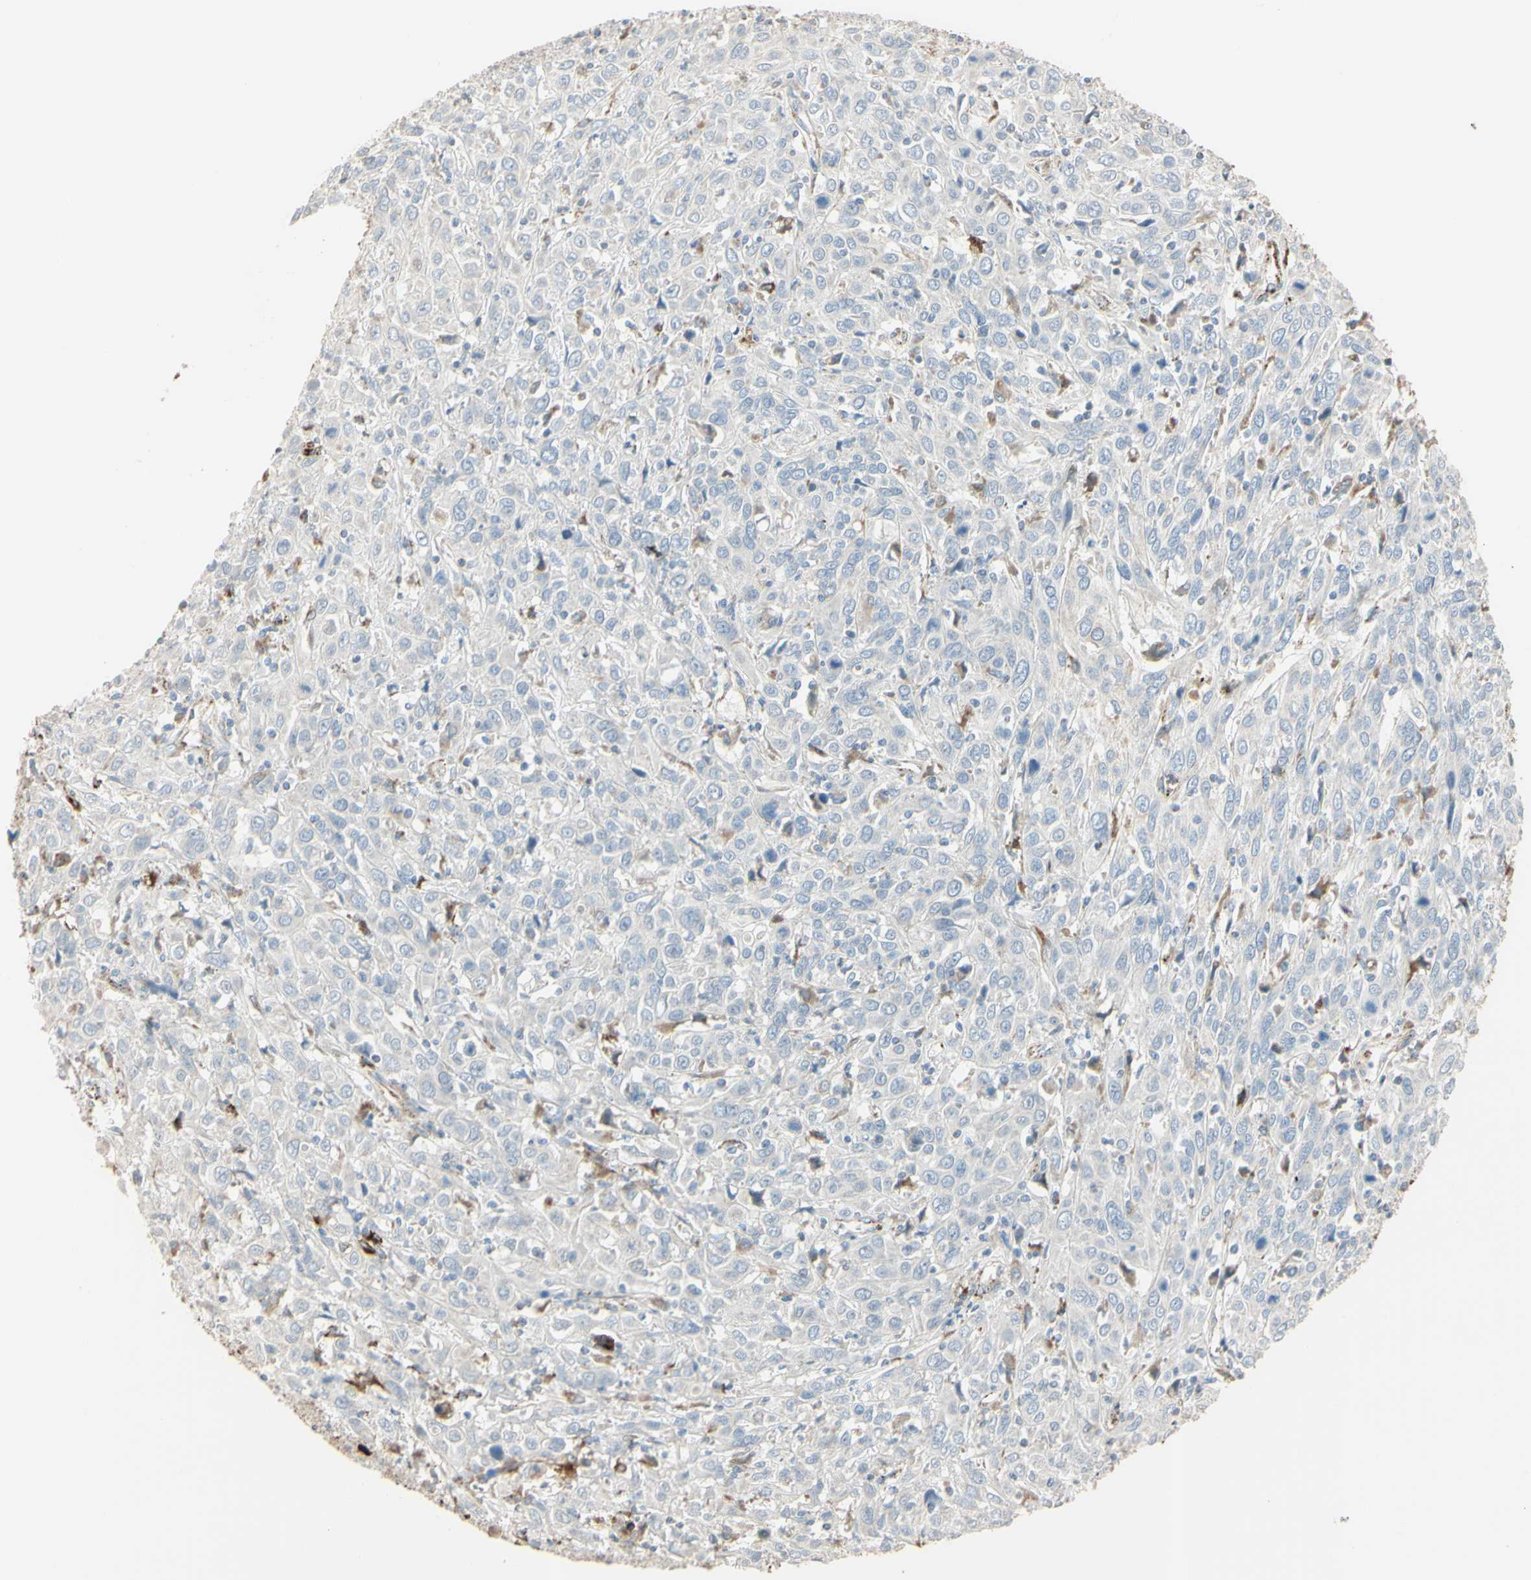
{"staining": {"intensity": "negative", "quantity": "none", "location": "none"}, "tissue": "cervical cancer", "cell_type": "Tumor cells", "image_type": "cancer", "snomed": [{"axis": "morphology", "description": "Squamous cell carcinoma, NOS"}, {"axis": "topography", "description": "Cervix"}], "caption": "A photomicrograph of human squamous cell carcinoma (cervical) is negative for staining in tumor cells. (DAB immunohistochemistry with hematoxylin counter stain).", "gene": "ANGPTL1", "patient": {"sex": "female", "age": 46}}